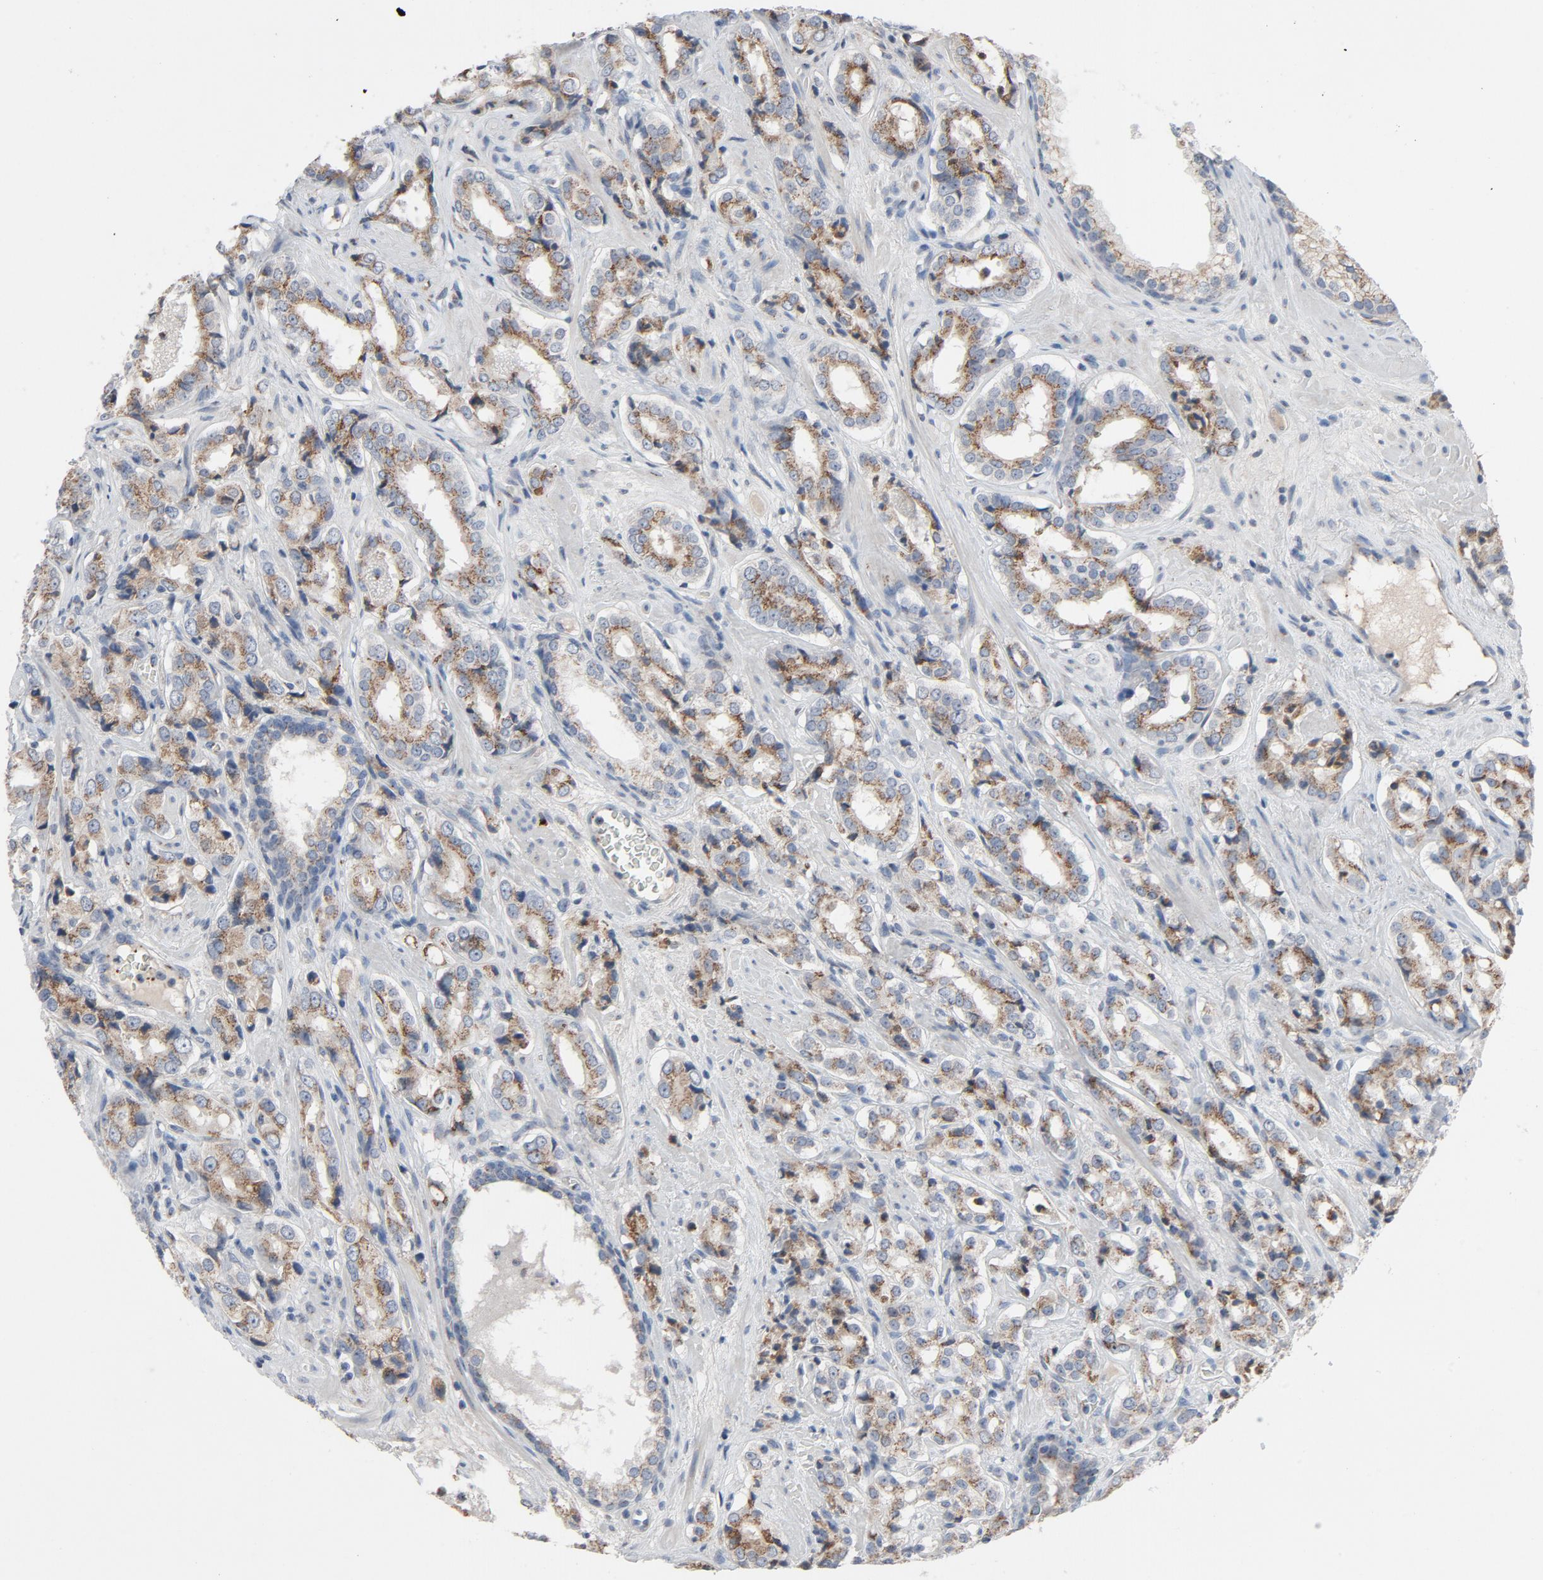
{"staining": {"intensity": "weak", "quantity": ">75%", "location": "cytoplasmic/membranous"}, "tissue": "prostate cancer", "cell_type": "Tumor cells", "image_type": "cancer", "snomed": [{"axis": "morphology", "description": "Adenocarcinoma, High grade"}, {"axis": "topography", "description": "Prostate"}], "caption": "A high-resolution photomicrograph shows immunohistochemistry (IHC) staining of high-grade adenocarcinoma (prostate), which demonstrates weak cytoplasmic/membranous staining in about >75% of tumor cells.", "gene": "LMAN2", "patient": {"sex": "male", "age": 73}}